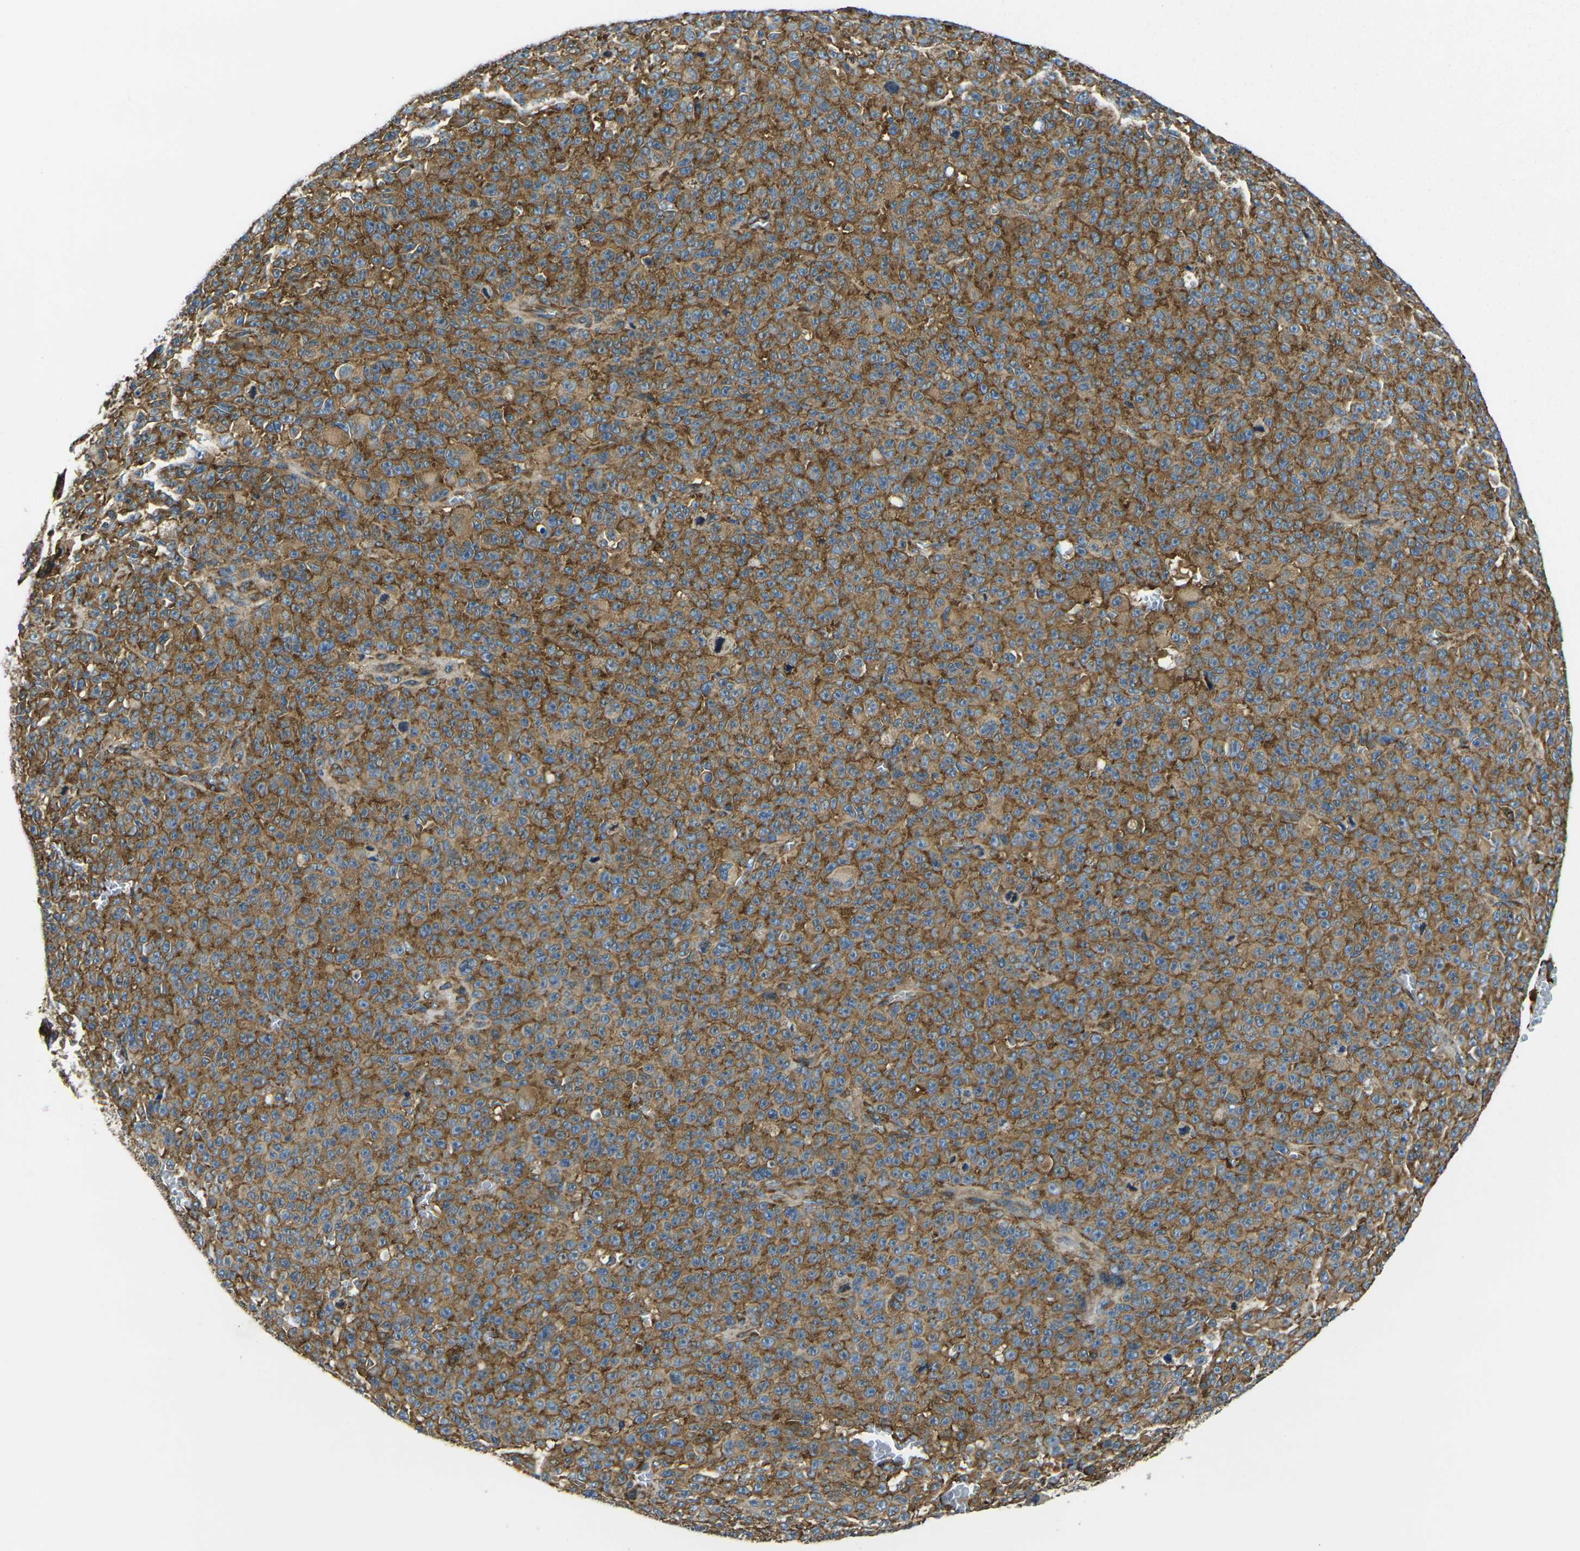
{"staining": {"intensity": "moderate", "quantity": ">75%", "location": "cytoplasmic/membranous"}, "tissue": "melanoma", "cell_type": "Tumor cells", "image_type": "cancer", "snomed": [{"axis": "morphology", "description": "Malignant melanoma, NOS"}, {"axis": "topography", "description": "Skin"}], "caption": "Human melanoma stained for a protein (brown) displays moderate cytoplasmic/membranous positive staining in about >75% of tumor cells.", "gene": "RPSA", "patient": {"sex": "female", "age": 82}}